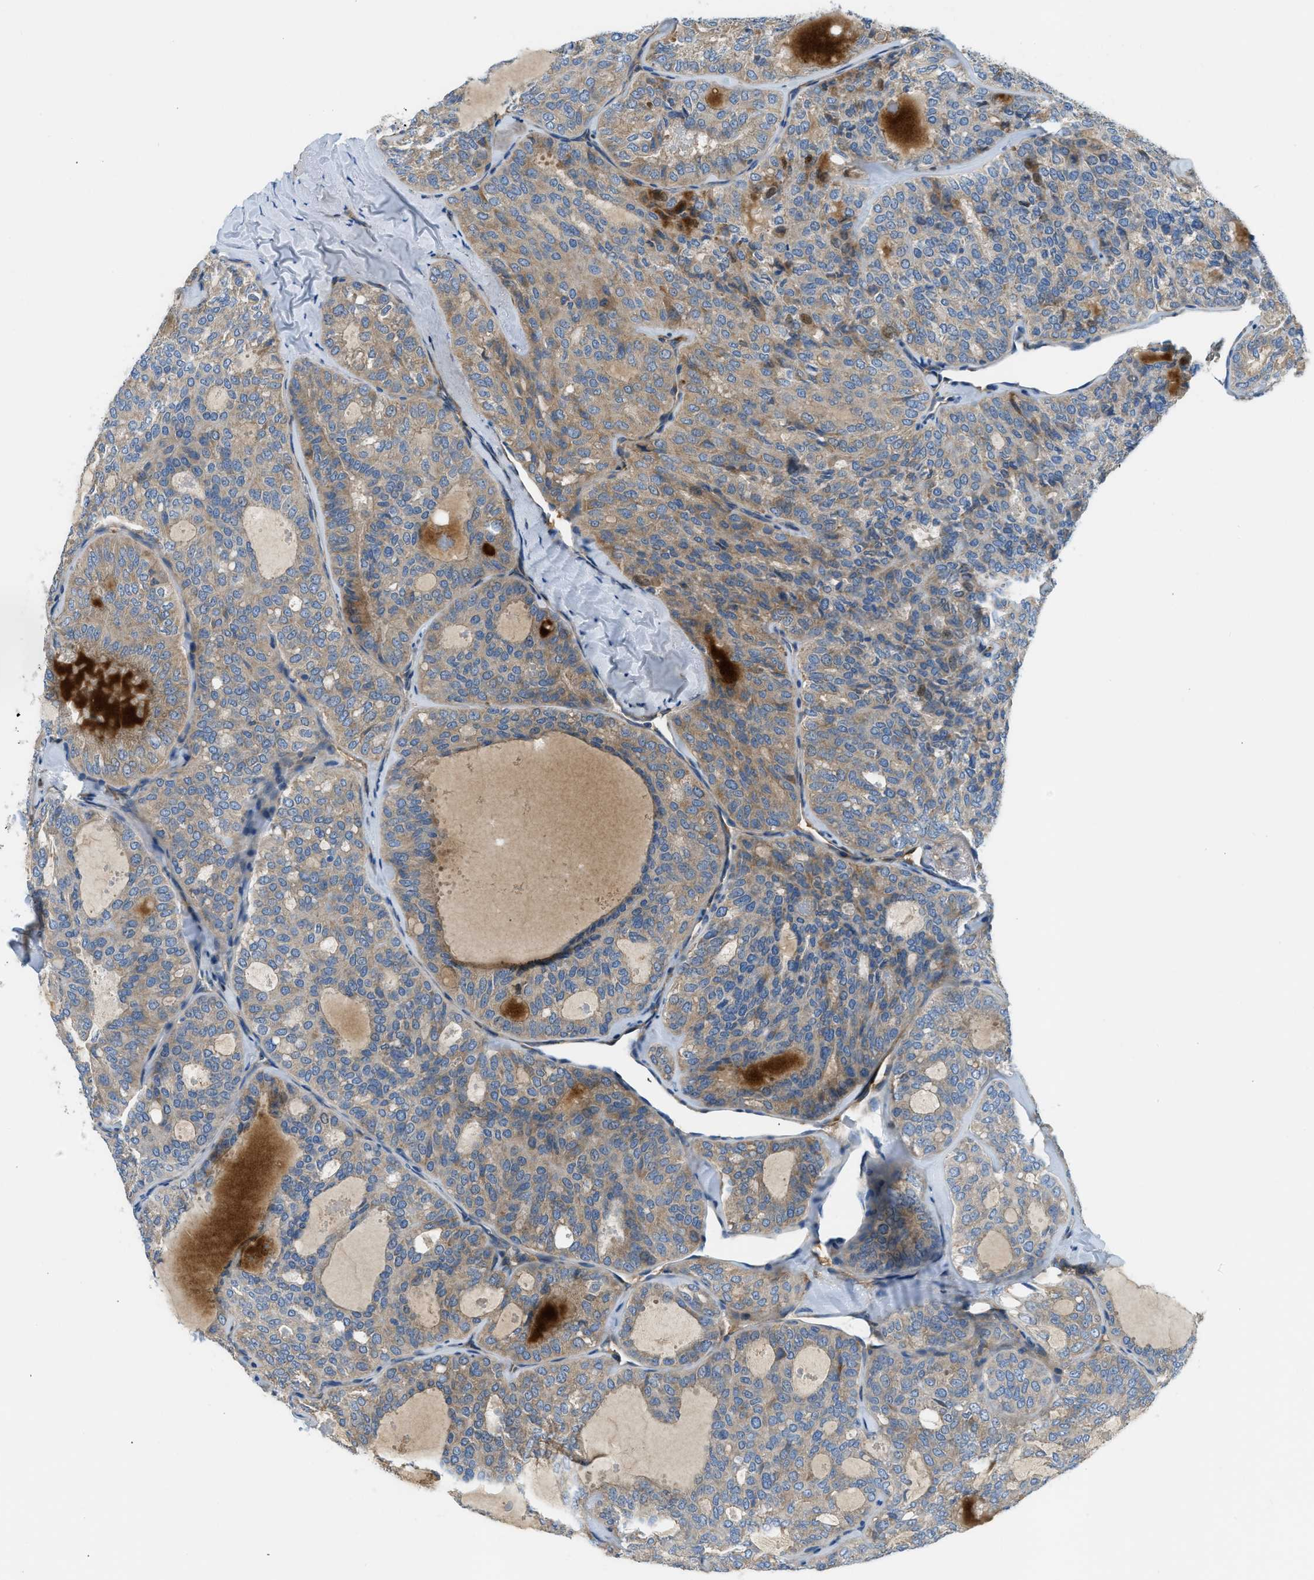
{"staining": {"intensity": "moderate", "quantity": ">75%", "location": "cytoplasmic/membranous"}, "tissue": "thyroid cancer", "cell_type": "Tumor cells", "image_type": "cancer", "snomed": [{"axis": "morphology", "description": "Follicular adenoma carcinoma, NOS"}, {"axis": "topography", "description": "Thyroid gland"}], "caption": "Moderate cytoplasmic/membranous staining is present in about >75% of tumor cells in follicular adenoma carcinoma (thyroid).", "gene": "COL15A1", "patient": {"sex": "male", "age": 75}}